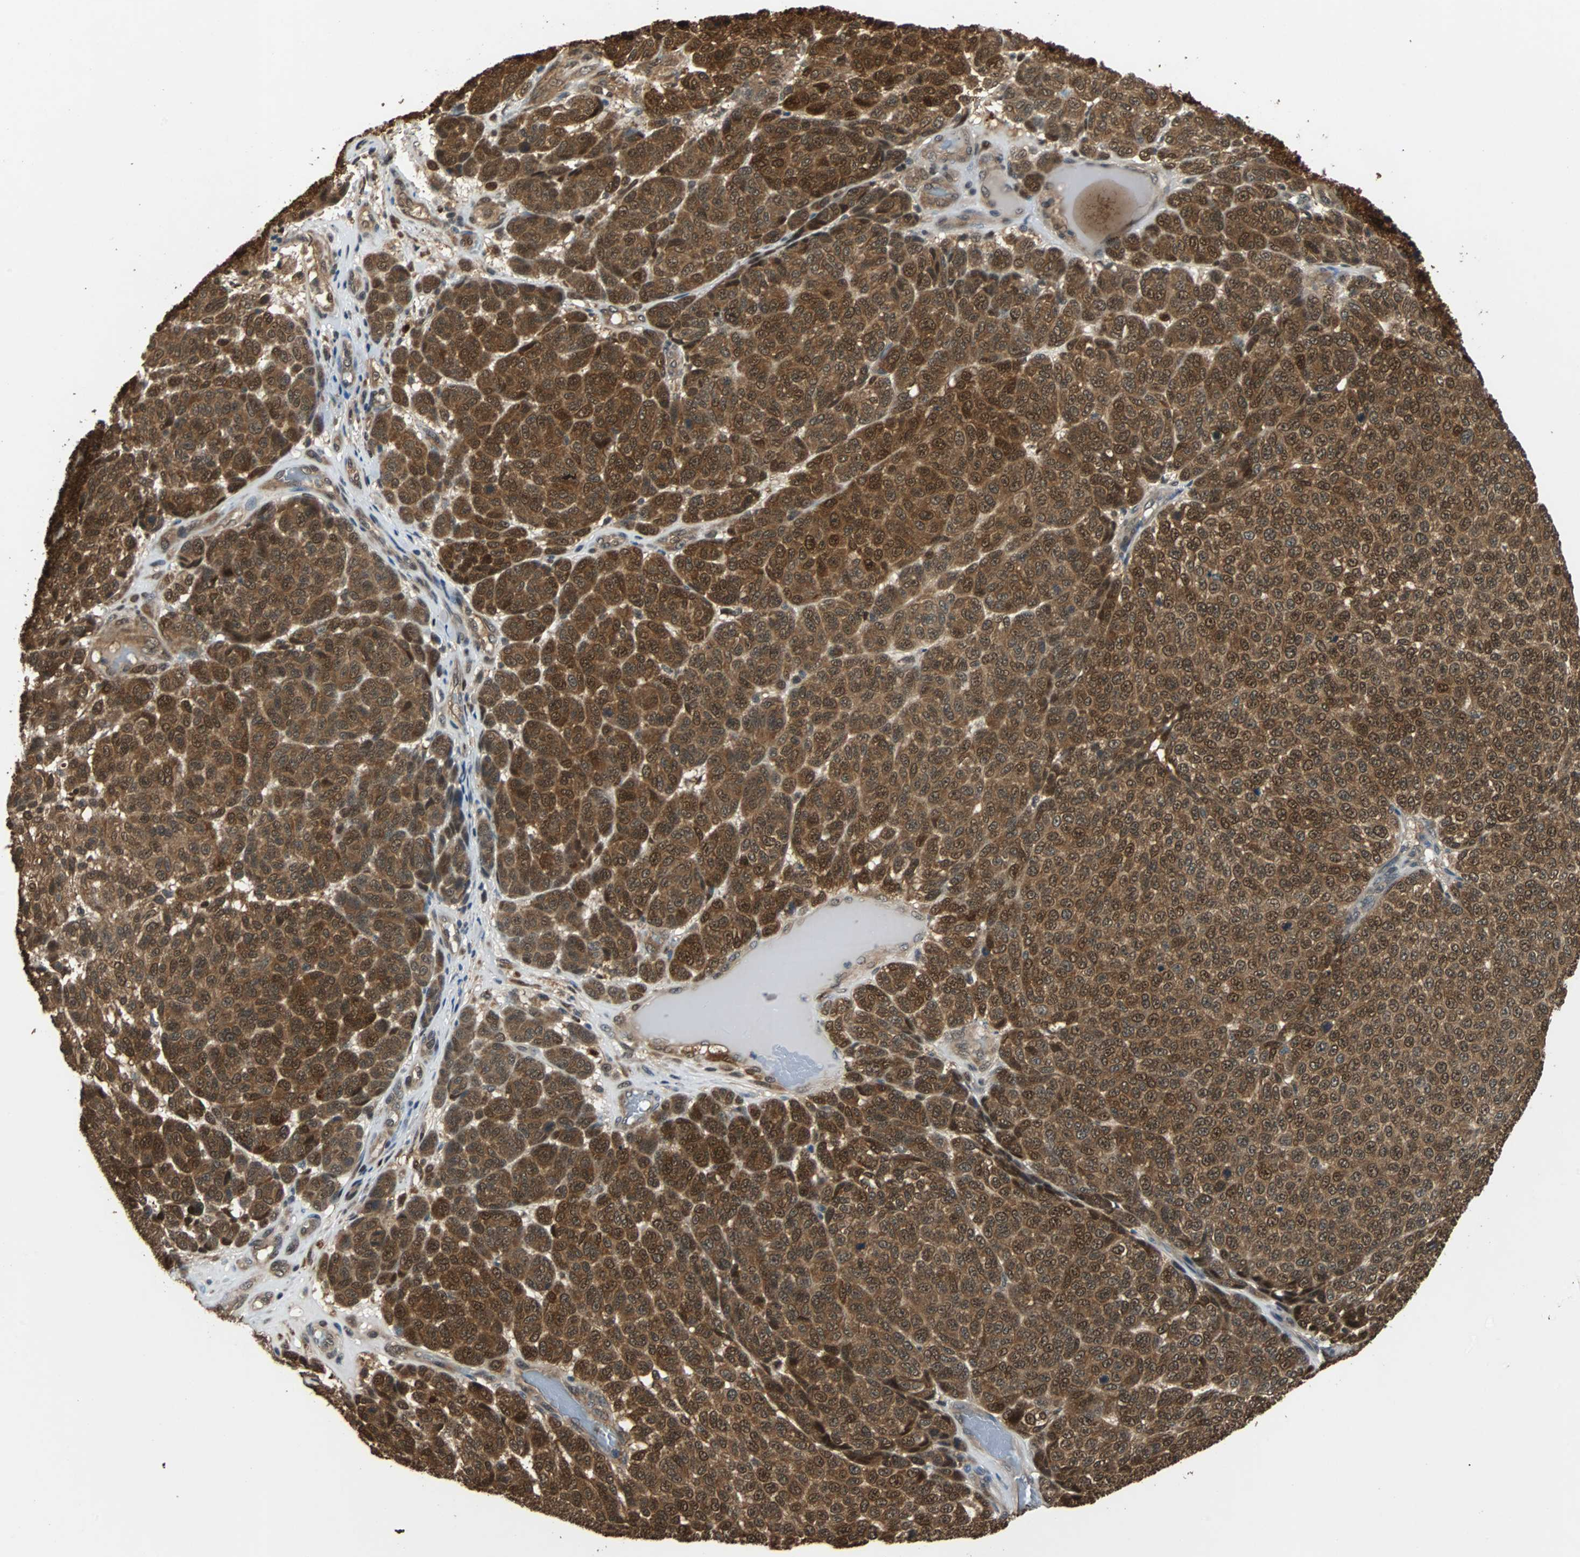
{"staining": {"intensity": "strong", "quantity": ">75%", "location": "cytoplasmic/membranous,nuclear"}, "tissue": "melanoma", "cell_type": "Tumor cells", "image_type": "cancer", "snomed": [{"axis": "morphology", "description": "Malignant melanoma, NOS"}, {"axis": "topography", "description": "Skin"}], "caption": "High-power microscopy captured an immunohistochemistry histopathology image of malignant melanoma, revealing strong cytoplasmic/membranous and nuclear staining in approximately >75% of tumor cells.", "gene": "PRDX6", "patient": {"sex": "male", "age": 59}}